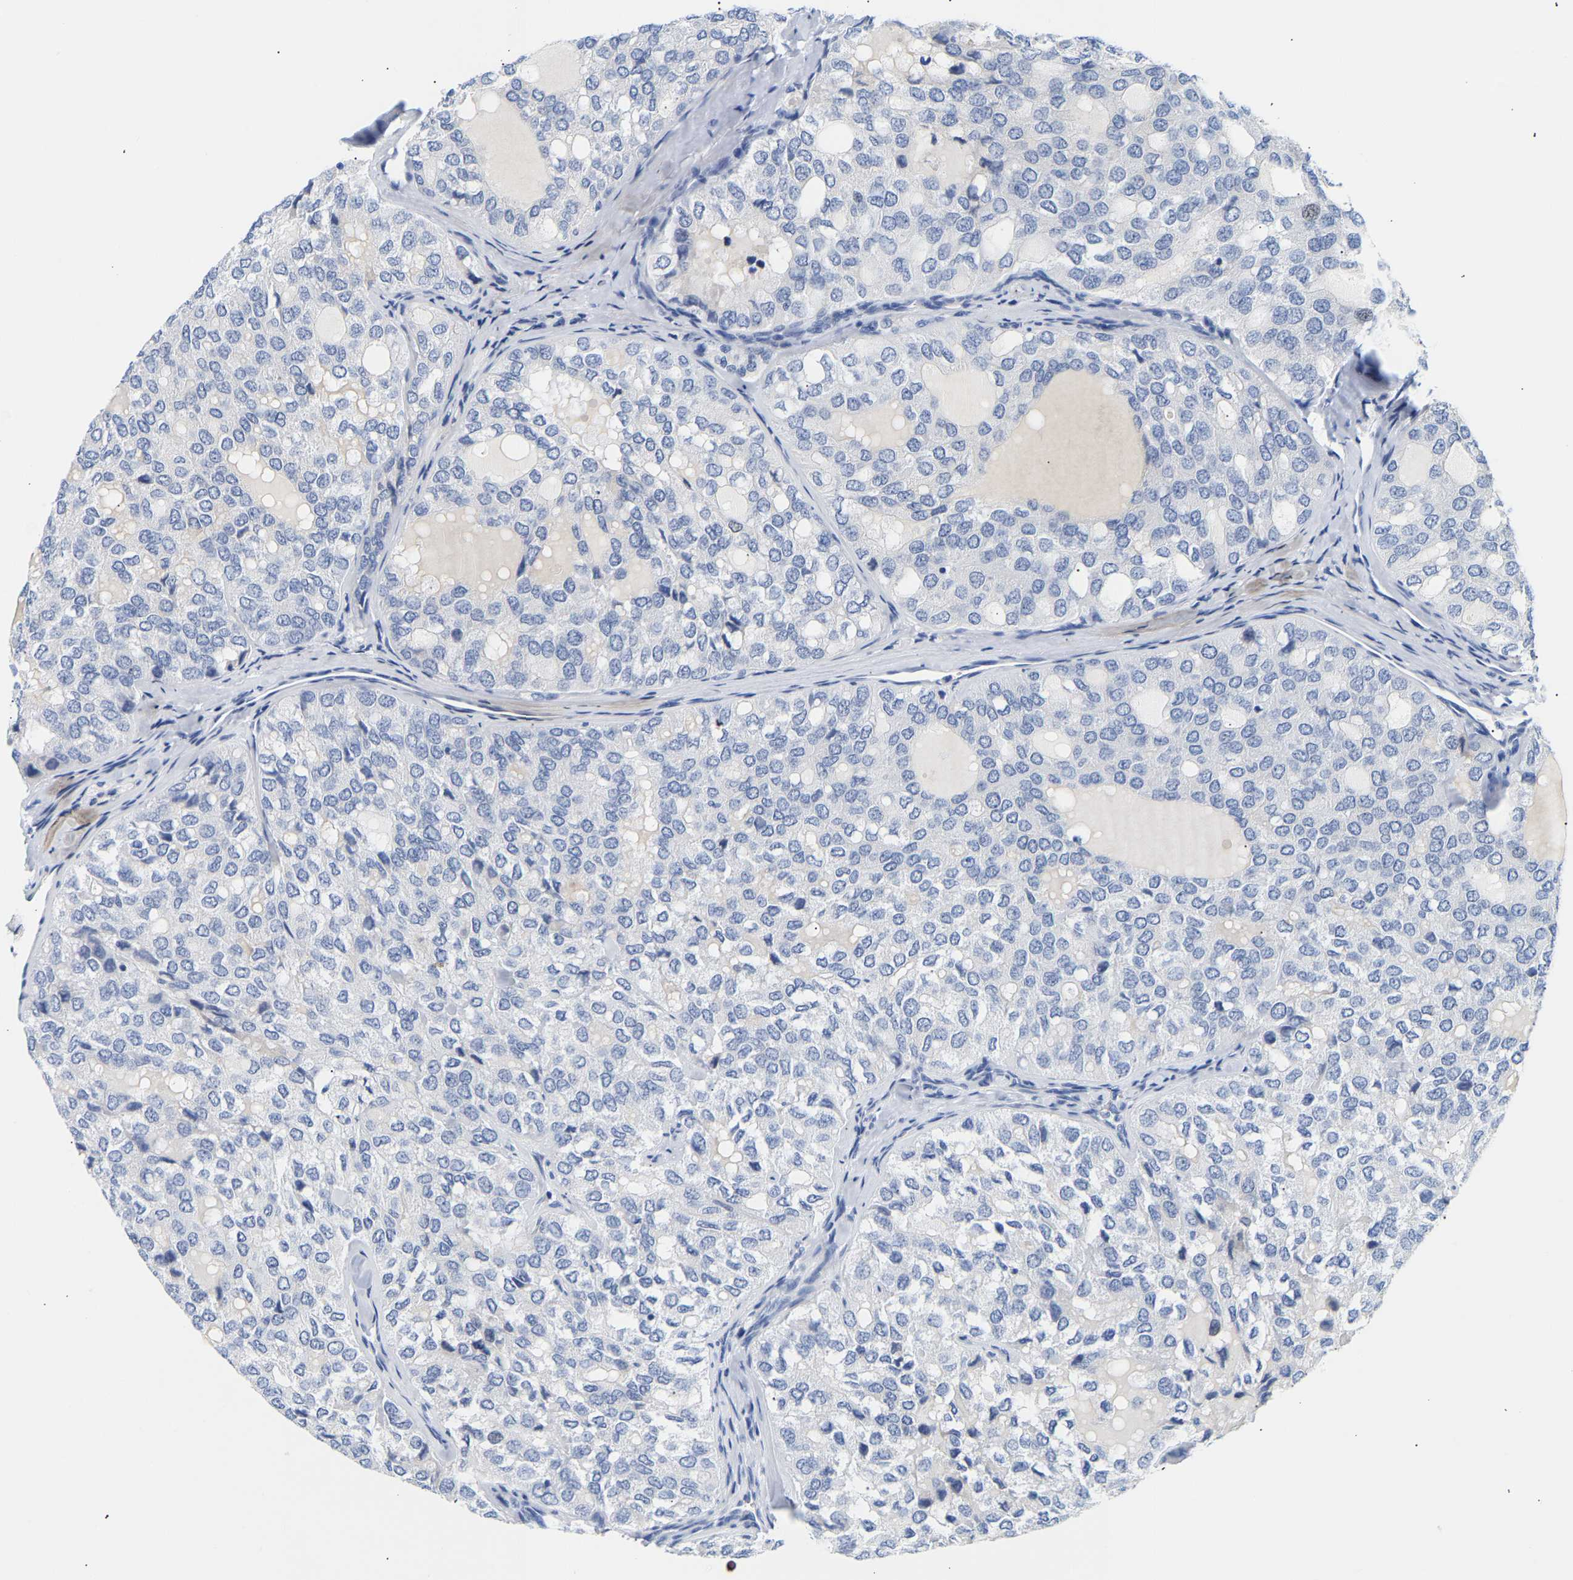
{"staining": {"intensity": "negative", "quantity": "none", "location": "none"}, "tissue": "thyroid cancer", "cell_type": "Tumor cells", "image_type": "cancer", "snomed": [{"axis": "morphology", "description": "Follicular adenoma carcinoma, NOS"}, {"axis": "topography", "description": "Thyroid gland"}], "caption": "Immunohistochemical staining of human thyroid follicular adenoma carcinoma demonstrates no significant expression in tumor cells.", "gene": "SPINK2", "patient": {"sex": "male", "age": 75}}